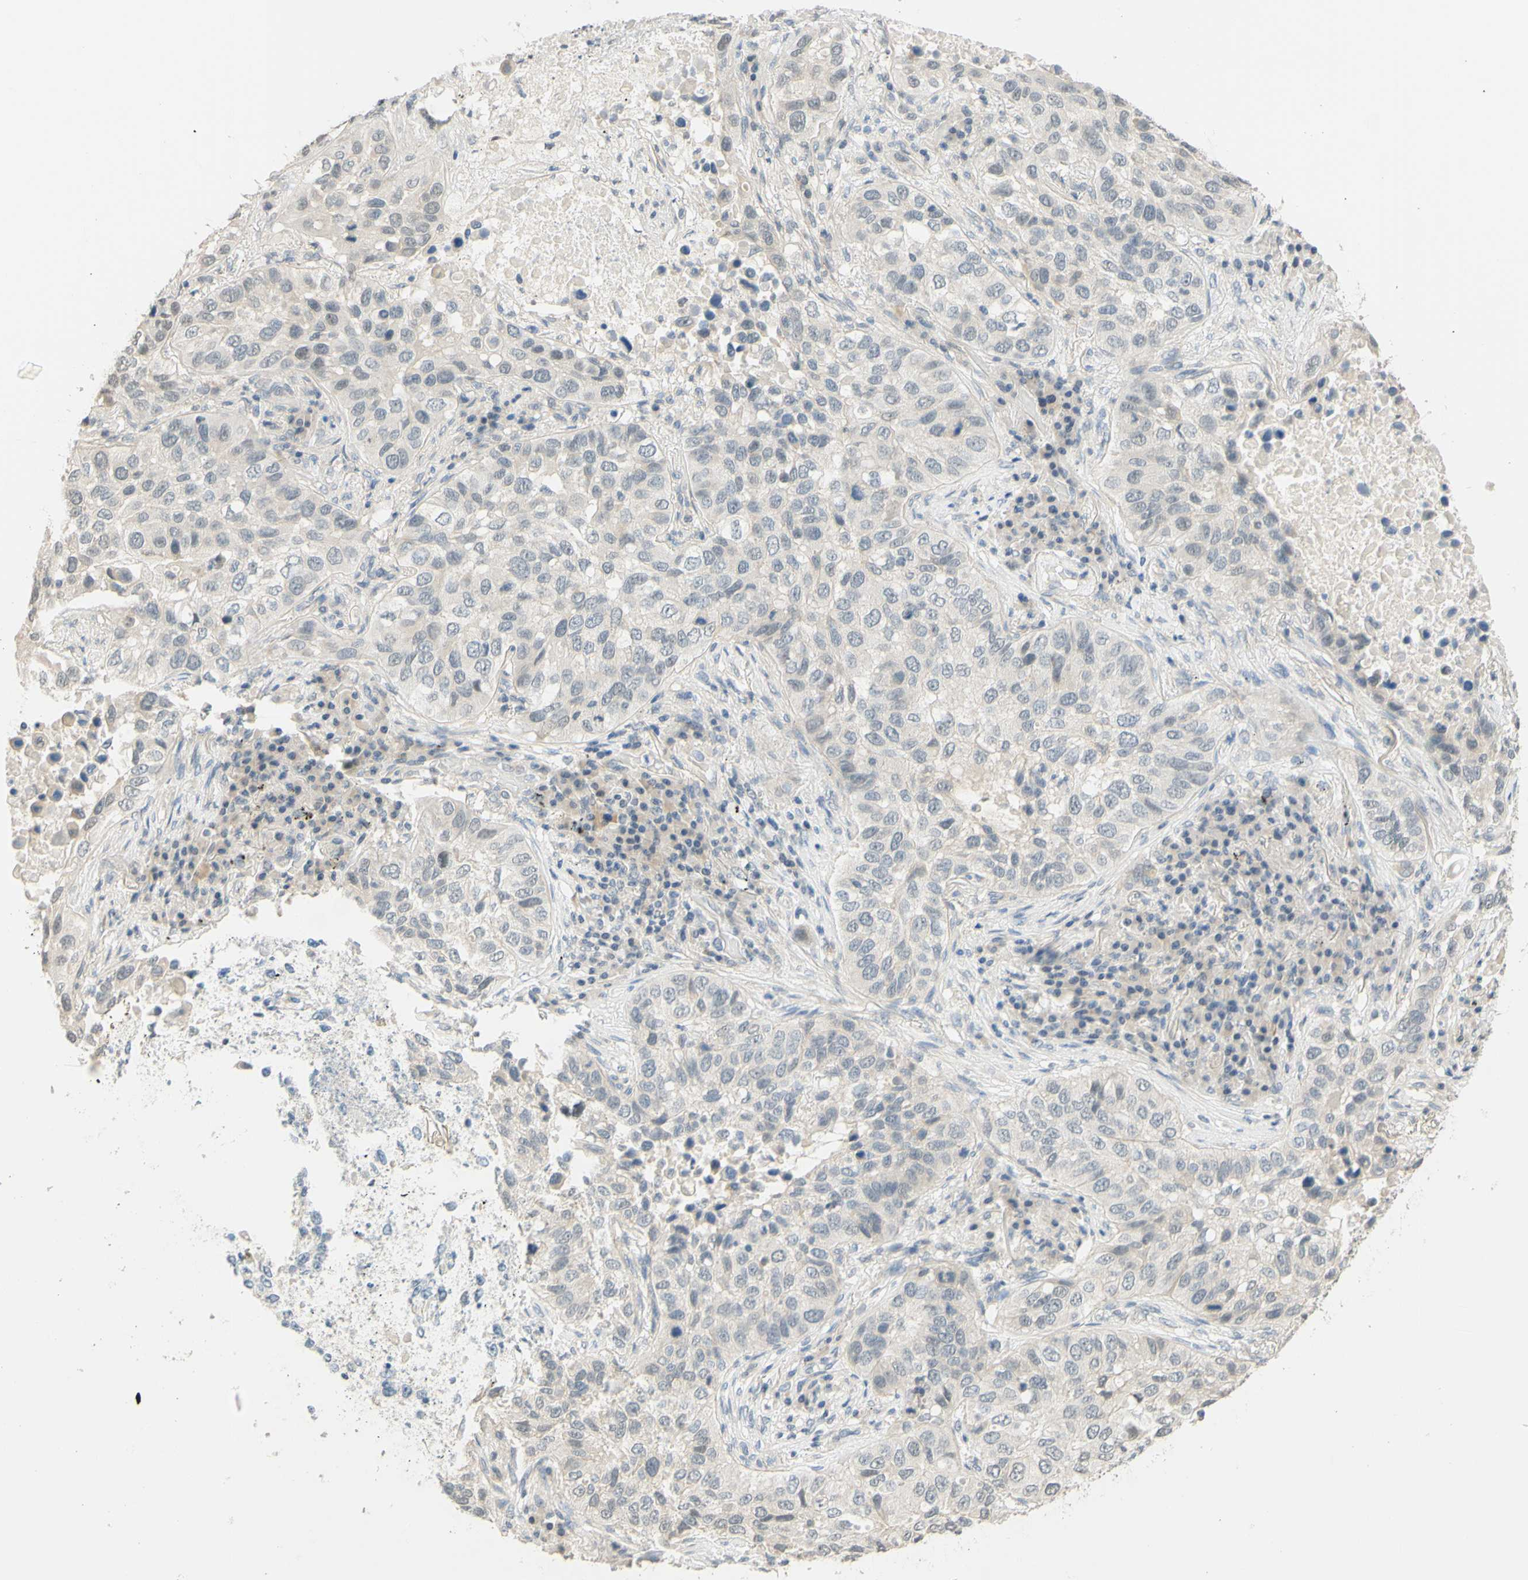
{"staining": {"intensity": "weak", "quantity": "25%-75%", "location": "cytoplasmic/membranous"}, "tissue": "lung cancer", "cell_type": "Tumor cells", "image_type": "cancer", "snomed": [{"axis": "morphology", "description": "Squamous cell carcinoma, NOS"}, {"axis": "topography", "description": "Lung"}], "caption": "Human lung squamous cell carcinoma stained with a protein marker demonstrates weak staining in tumor cells.", "gene": "MAG", "patient": {"sex": "male", "age": 57}}